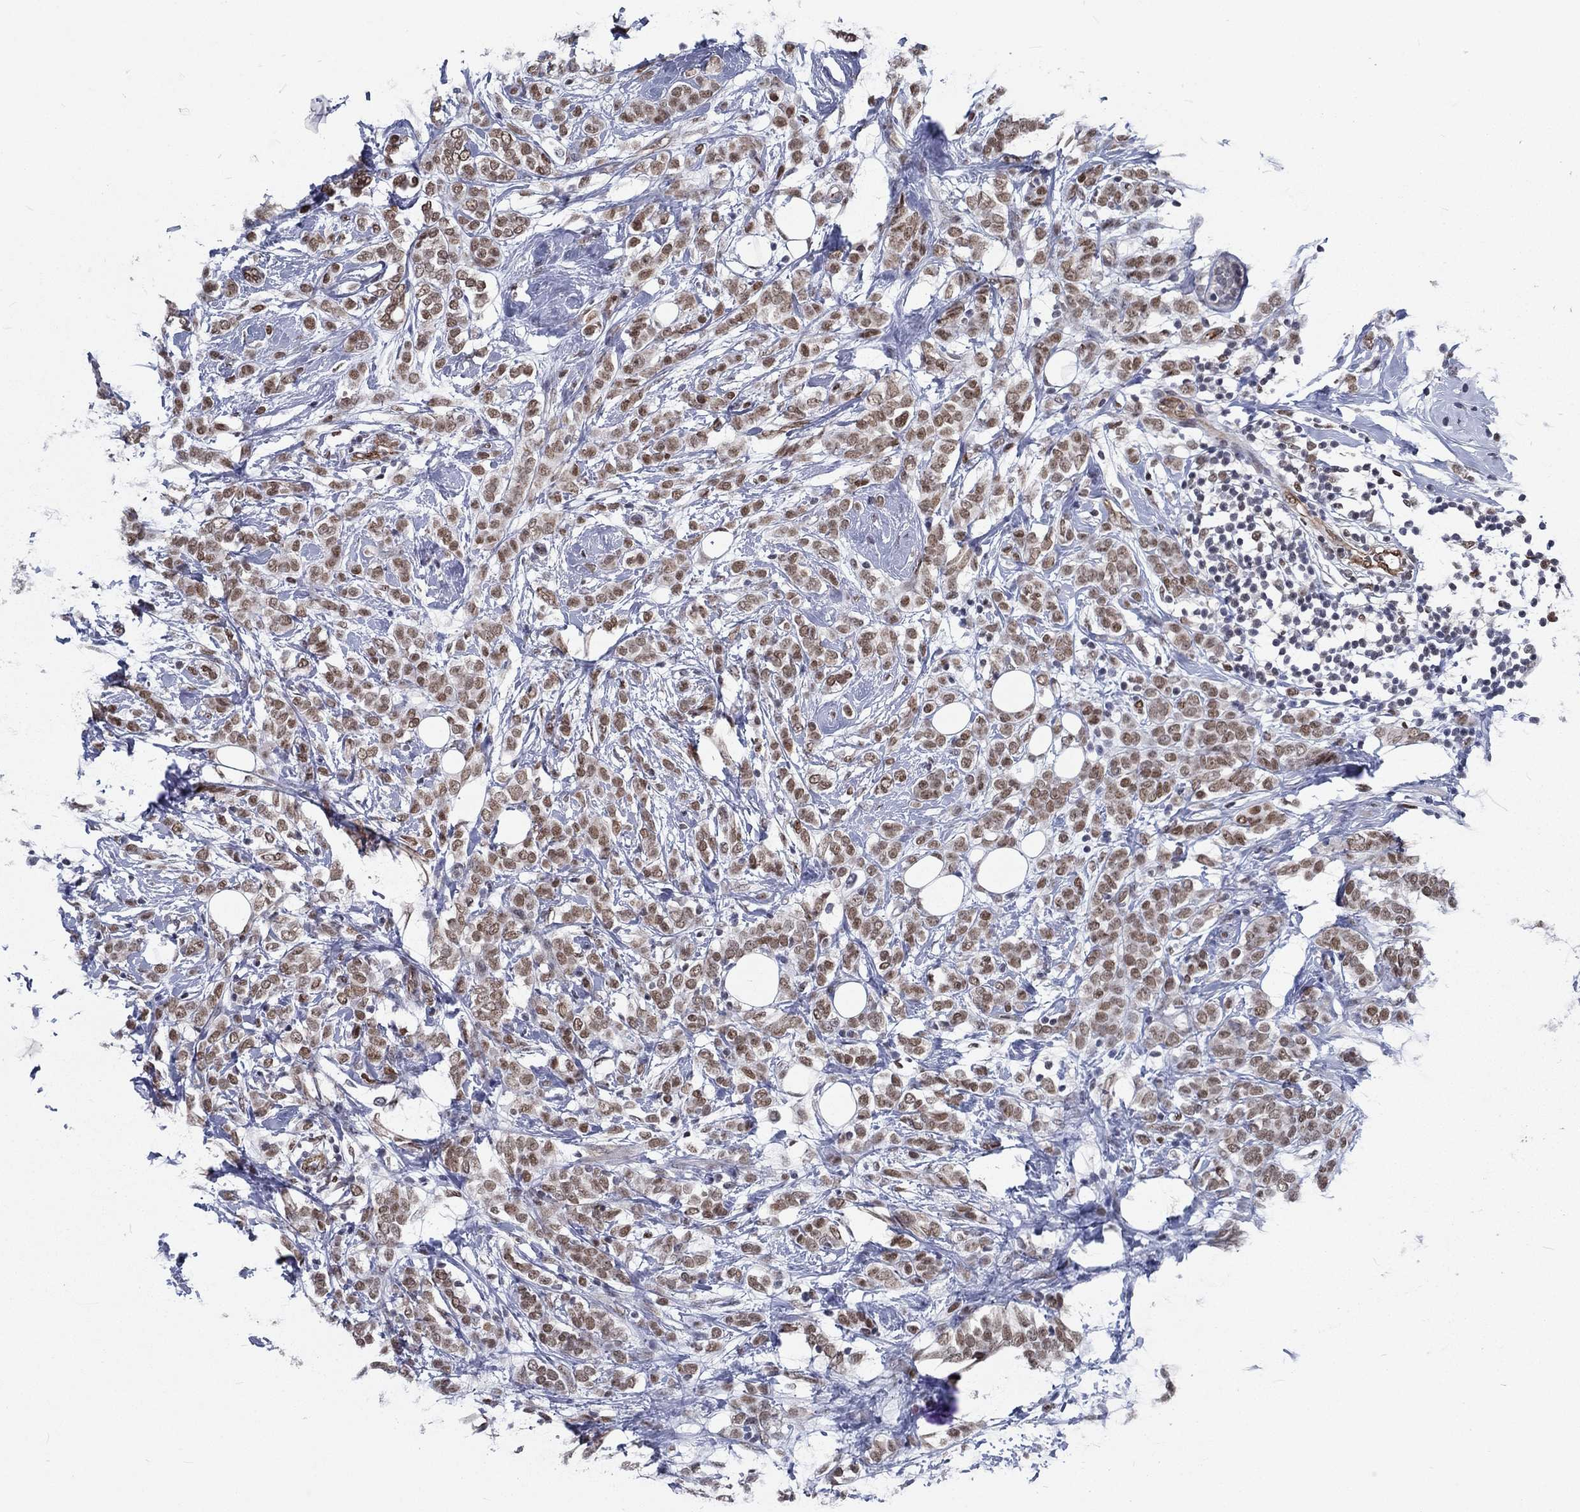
{"staining": {"intensity": "moderate", "quantity": ">75%", "location": "nuclear"}, "tissue": "breast cancer", "cell_type": "Tumor cells", "image_type": "cancer", "snomed": [{"axis": "morphology", "description": "Lobular carcinoma"}, {"axis": "topography", "description": "Breast"}], "caption": "Human breast lobular carcinoma stained for a protein (brown) demonstrates moderate nuclear positive expression in approximately >75% of tumor cells.", "gene": "ZBED1", "patient": {"sex": "female", "age": 49}}